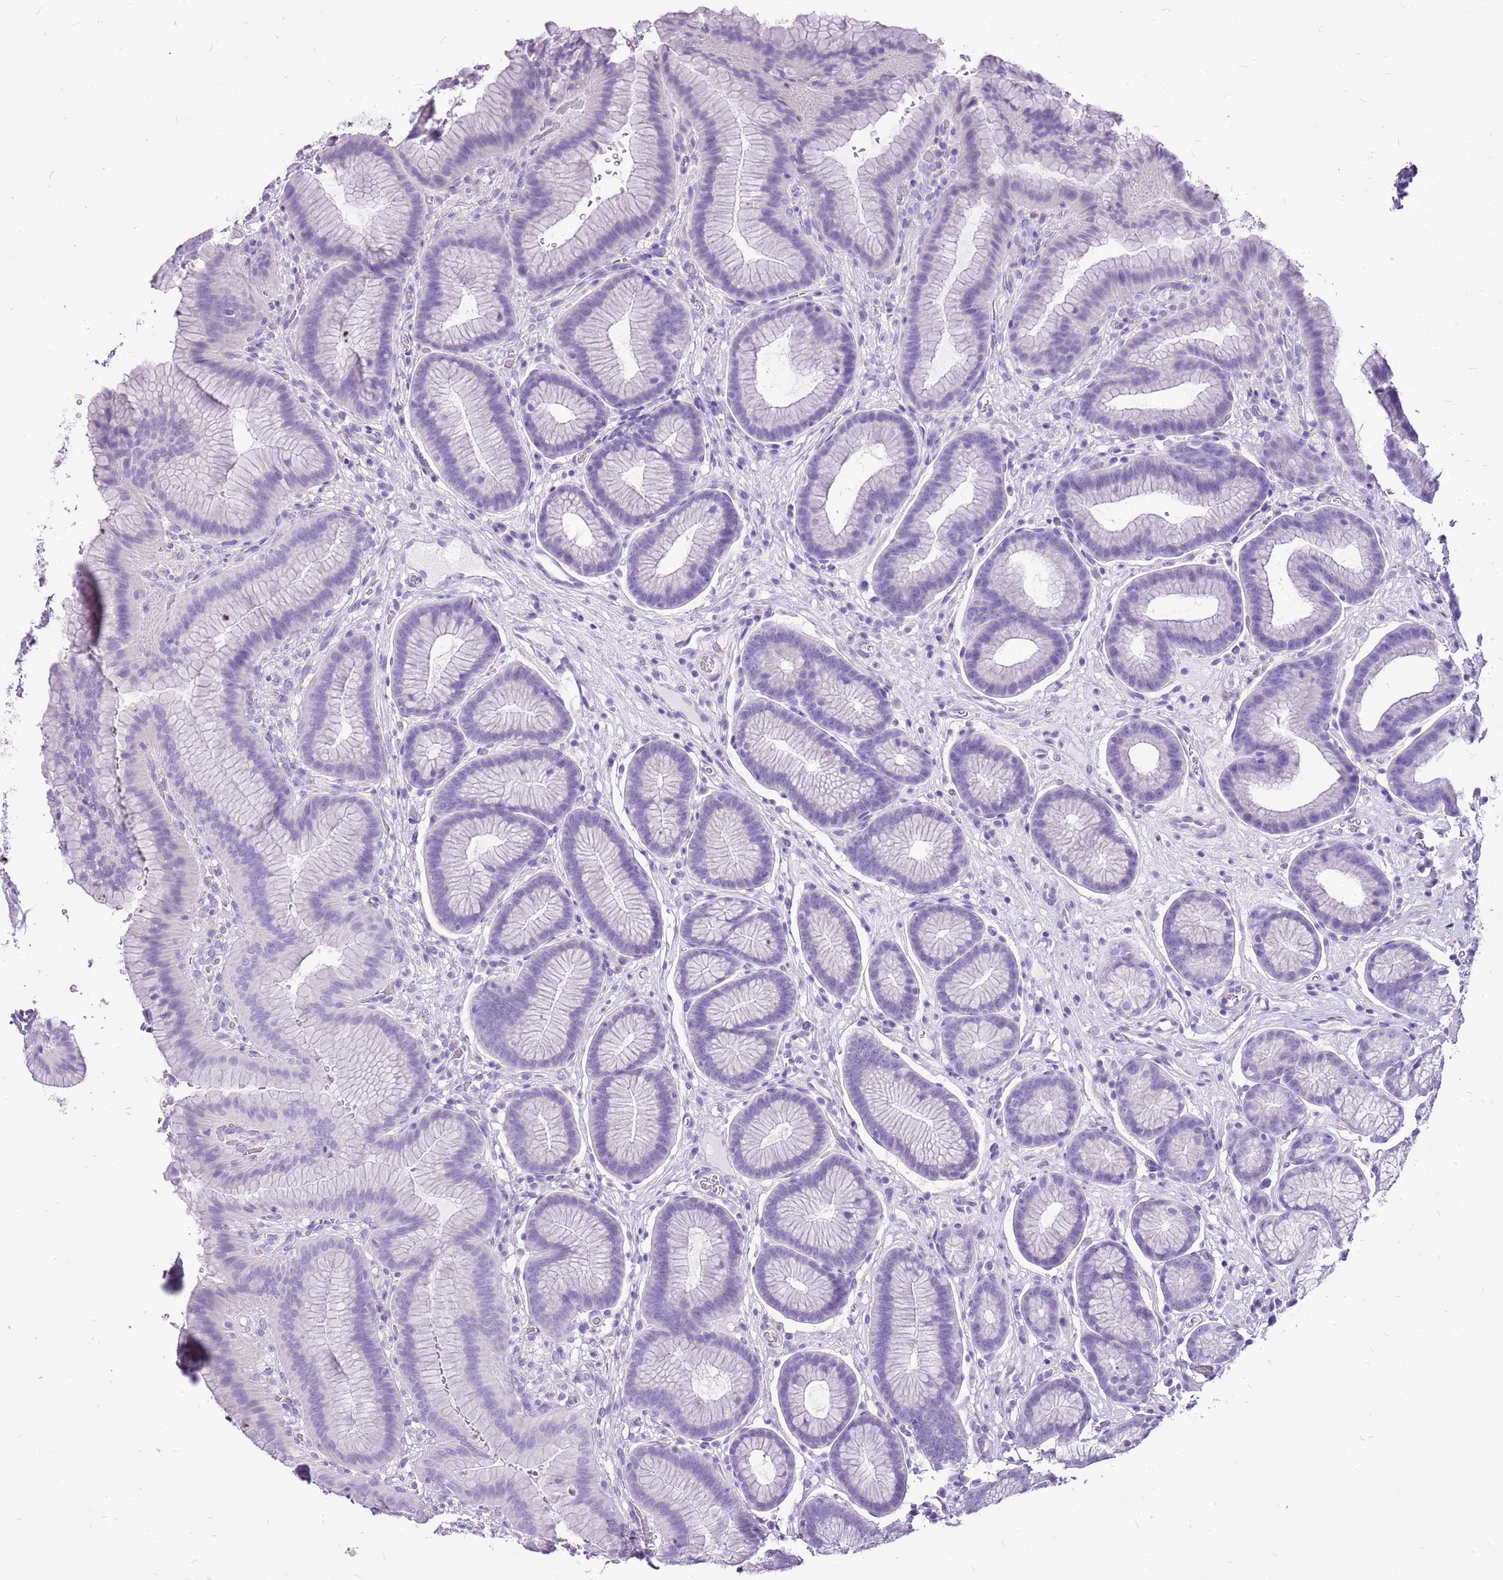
{"staining": {"intensity": "negative", "quantity": "none", "location": "none"}, "tissue": "stomach", "cell_type": "Glandular cells", "image_type": "normal", "snomed": [{"axis": "morphology", "description": "Normal tissue, NOS"}, {"axis": "topography", "description": "Stomach"}], "caption": "This is a image of immunohistochemistry staining of unremarkable stomach, which shows no staining in glandular cells. (DAB immunohistochemistry, high magnification).", "gene": "ACSS3", "patient": {"sex": "male", "age": 42}}